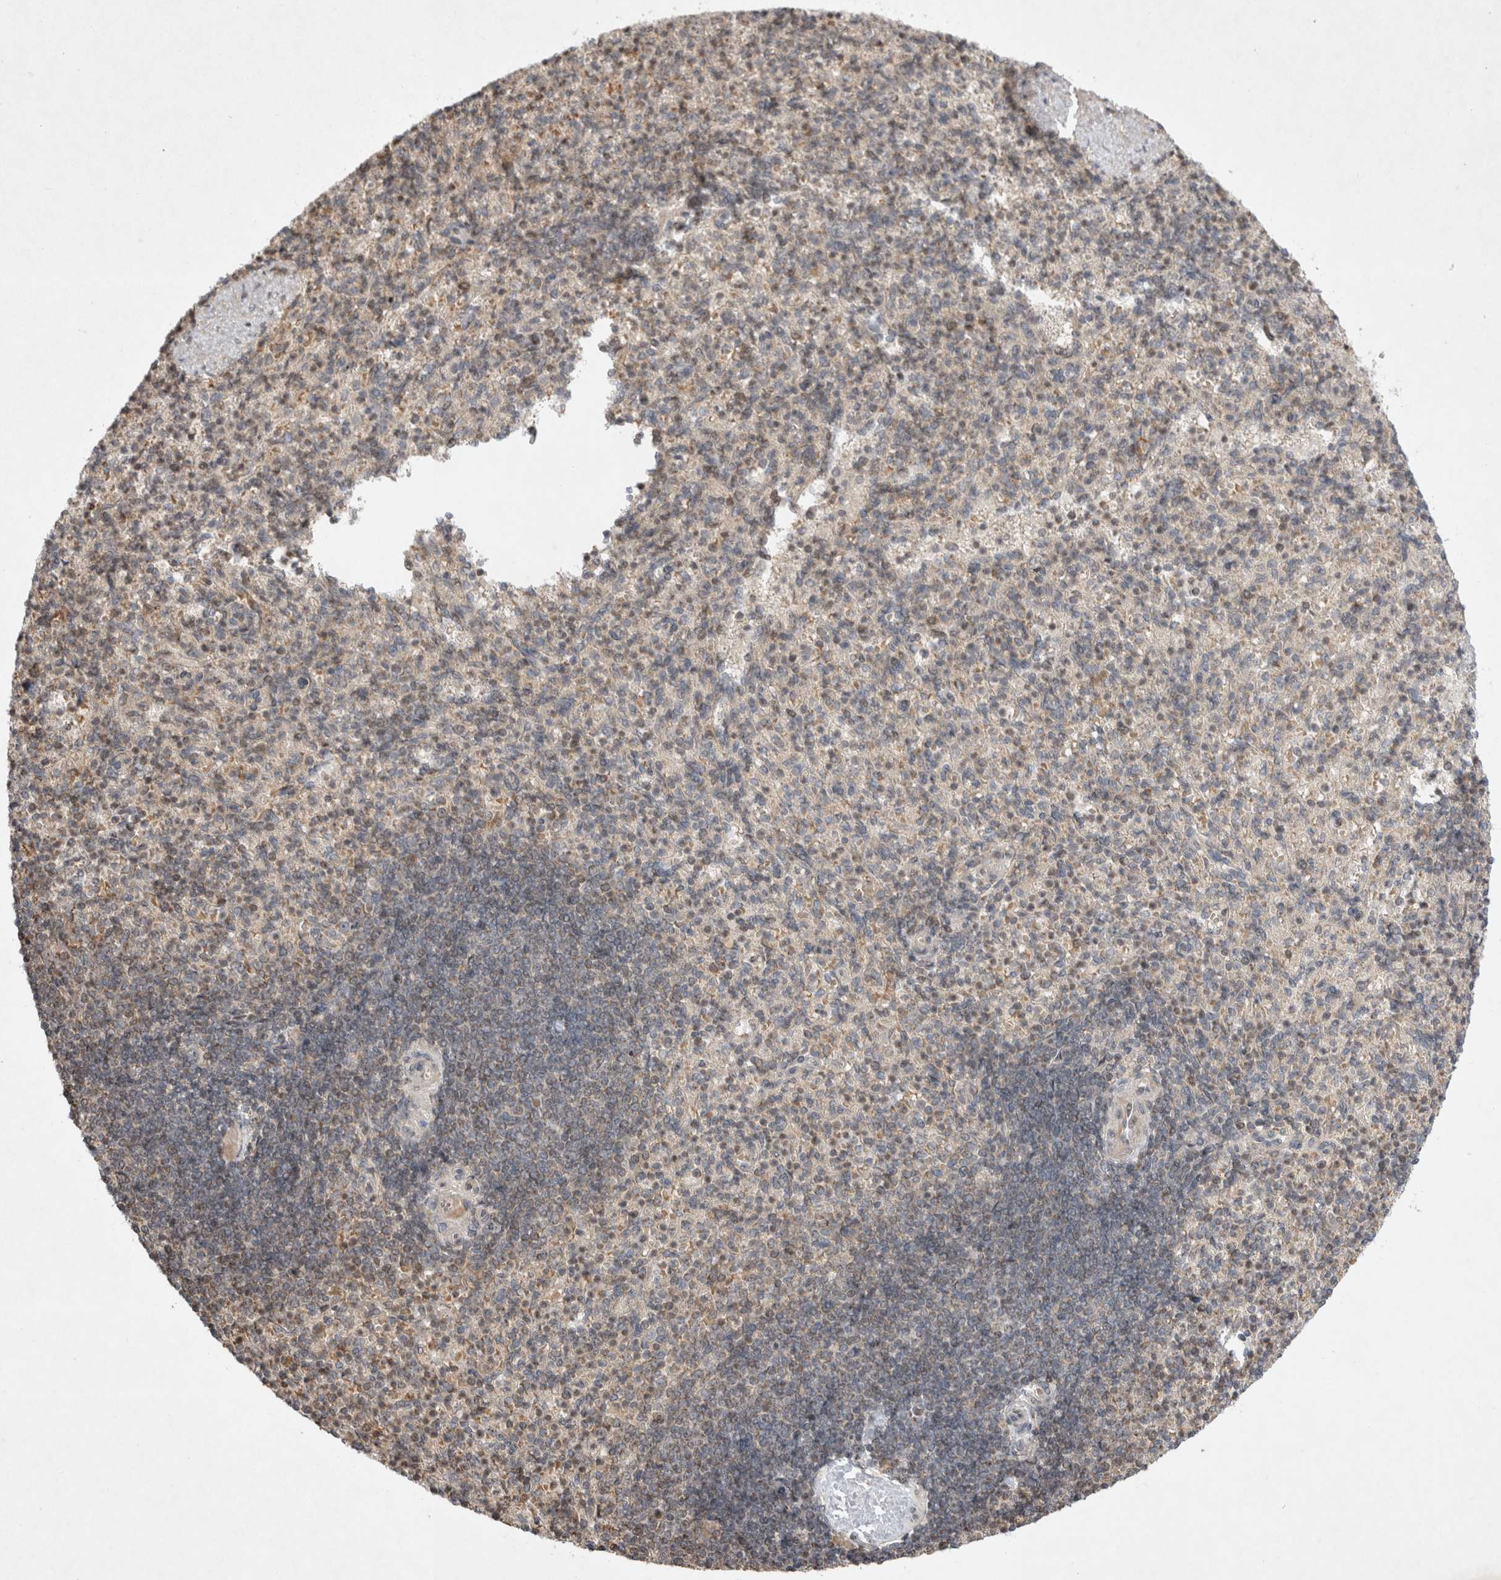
{"staining": {"intensity": "weak", "quantity": "<25%", "location": "nuclear"}, "tissue": "spleen", "cell_type": "Cells in red pulp", "image_type": "normal", "snomed": [{"axis": "morphology", "description": "Normal tissue, NOS"}, {"axis": "topography", "description": "Spleen"}], "caption": "Immunohistochemistry image of unremarkable spleen: spleen stained with DAB (3,3'-diaminobenzidine) shows no significant protein expression in cells in red pulp. Nuclei are stained in blue.", "gene": "EIF2AK1", "patient": {"sex": "female", "age": 74}}